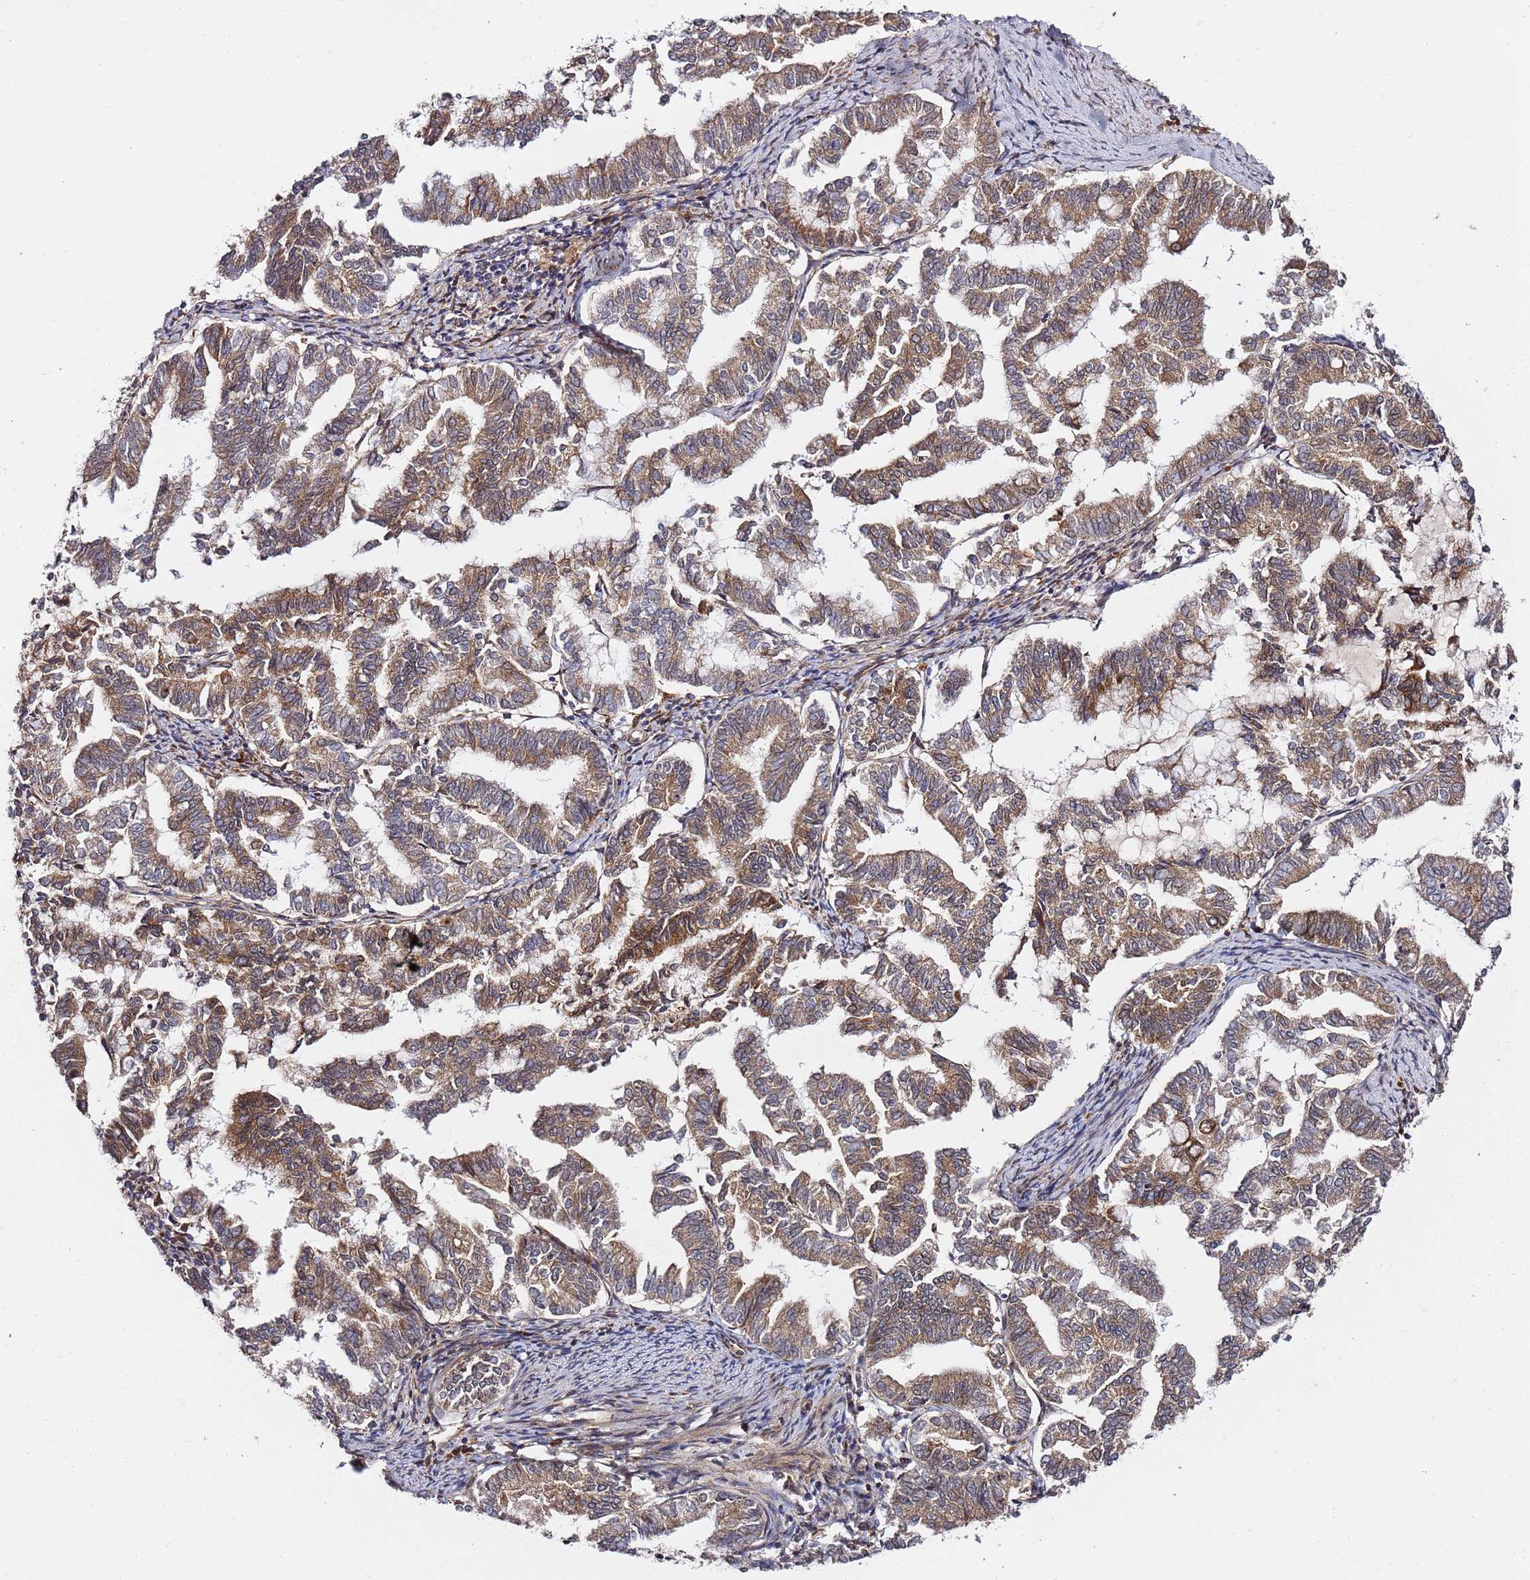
{"staining": {"intensity": "moderate", "quantity": ">75%", "location": "cytoplasmic/membranous"}, "tissue": "endometrial cancer", "cell_type": "Tumor cells", "image_type": "cancer", "snomed": [{"axis": "morphology", "description": "Adenocarcinoma, NOS"}, {"axis": "topography", "description": "Endometrium"}], "caption": "Immunohistochemical staining of human endometrial cancer demonstrates medium levels of moderate cytoplasmic/membranous positivity in about >75% of tumor cells.", "gene": "PRKAB2", "patient": {"sex": "female", "age": 79}}